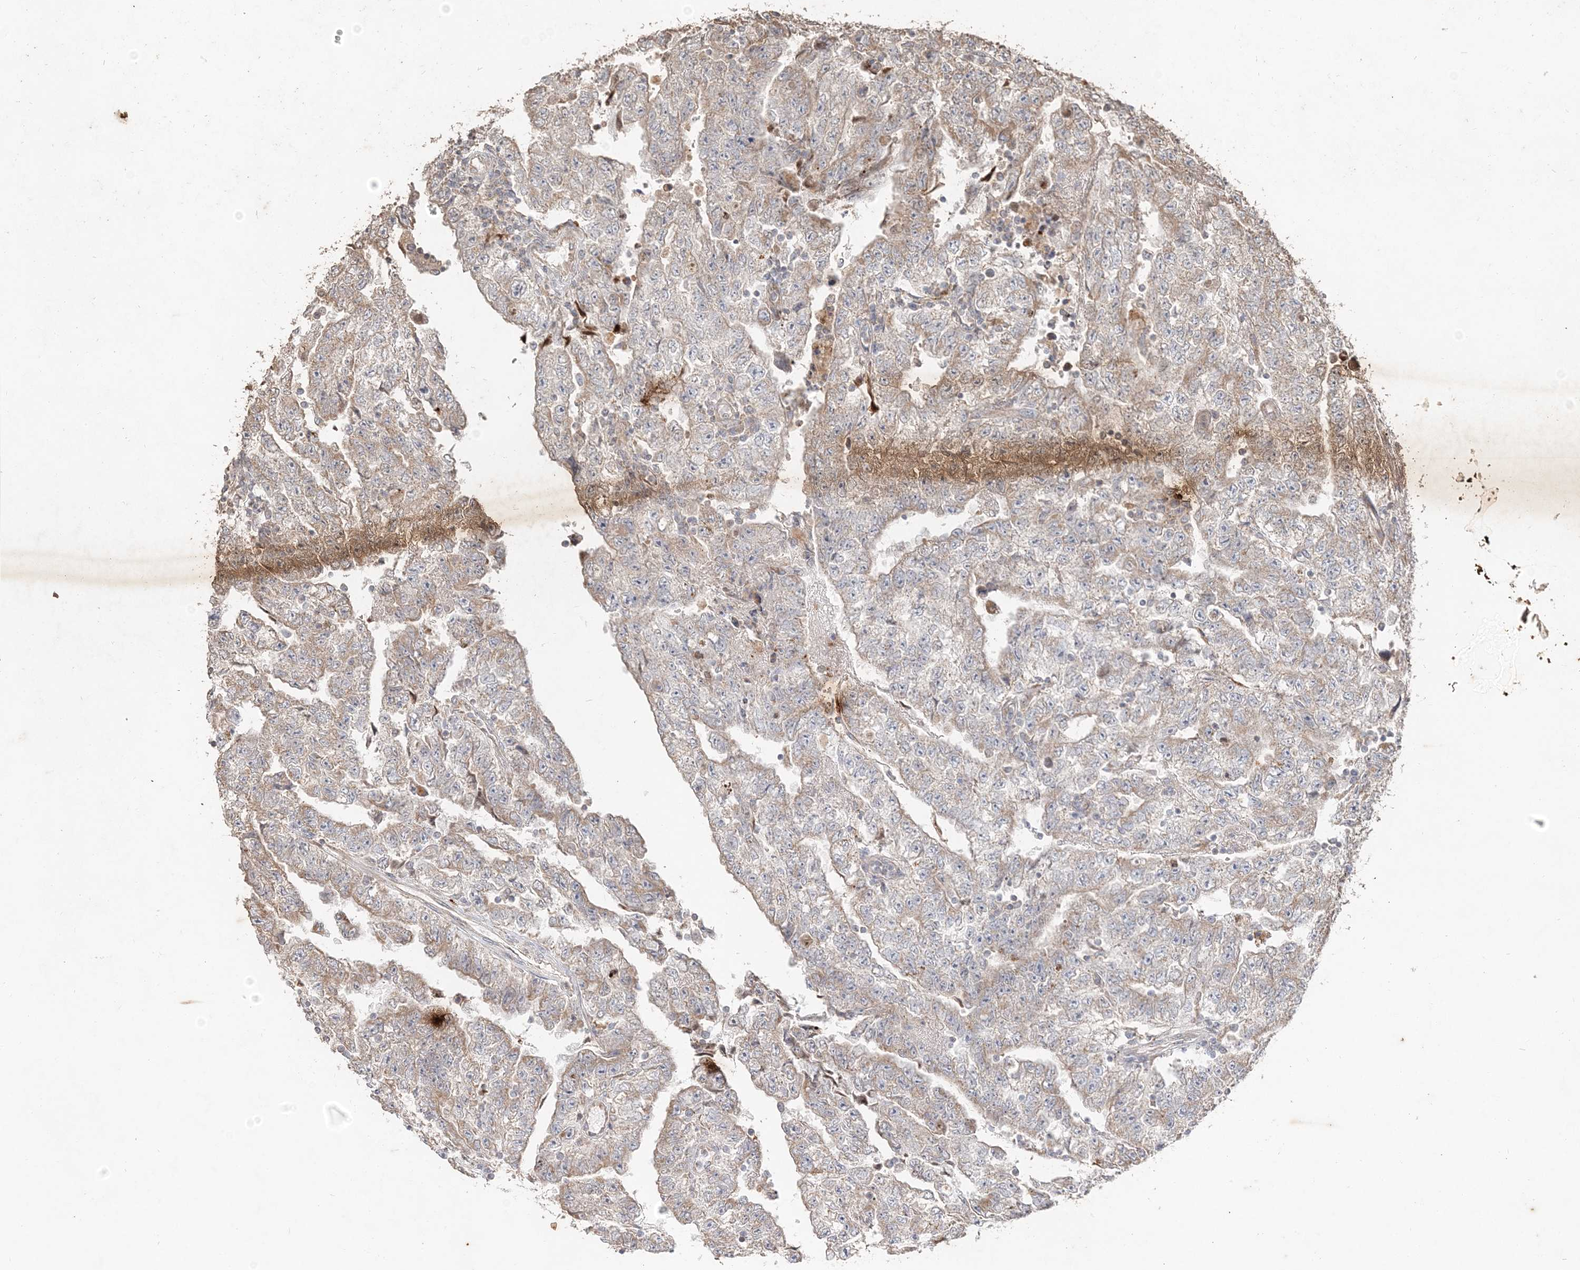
{"staining": {"intensity": "strong", "quantity": "<25%", "location": "cytoplasmic/membranous"}, "tissue": "testis cancer", "cell_type": "Tumor cells", "image_type": "cancer", "snomed": [{"axis": "morphology", "description": "Carcinoma, Embryonal, NOS"}, {"axis": "topography", "description": "Testis"}], "caption": "IHC image of neoplastic tissue: testis cancer stained using immunohistochemistry reveals medium levels of strong protein expression localized specifically in the cytoplasmic/membranous of tumor cells, appearing as a cytoplasmic/membranous brown color.", "gene": "RAB14", "patient": {"sex": "male", "age": 25}}